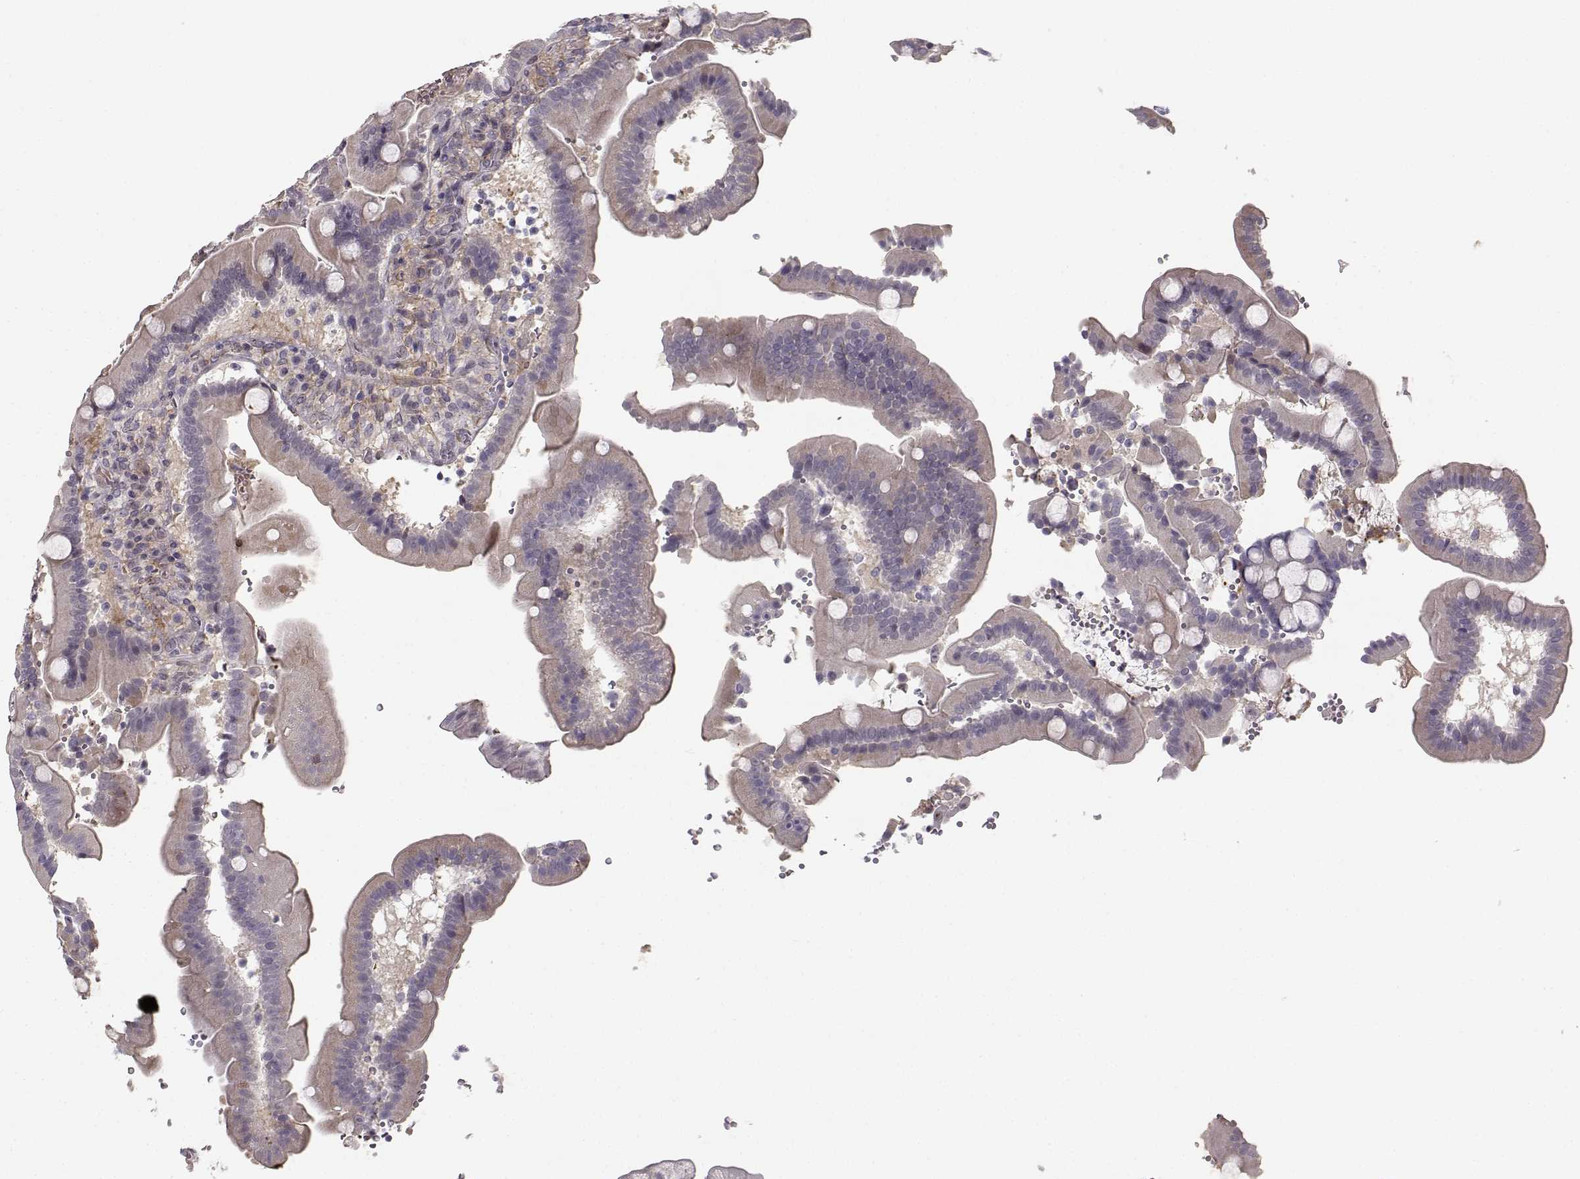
{"staining": {"intensity": "moderate", "quantity": "<25%", "location": "cytoplasmic/membranous"}, "tissue": "duodenum", "cell_type": "Glandular cells", "image_type": "normal", "snomed": [{"axis": "morphology", "description": "Normal tissue, NOS"}, {"axis": "topography", "description": "Duodenum"}], "caption": "IHC of unremarkable human duodenum exhibits low levels of moderate cytoplasmic/membranous expression in approximately <25% of glandular cells.", "gene": "RGS9BP", "patient": {"sex": "female", "age": 62}}